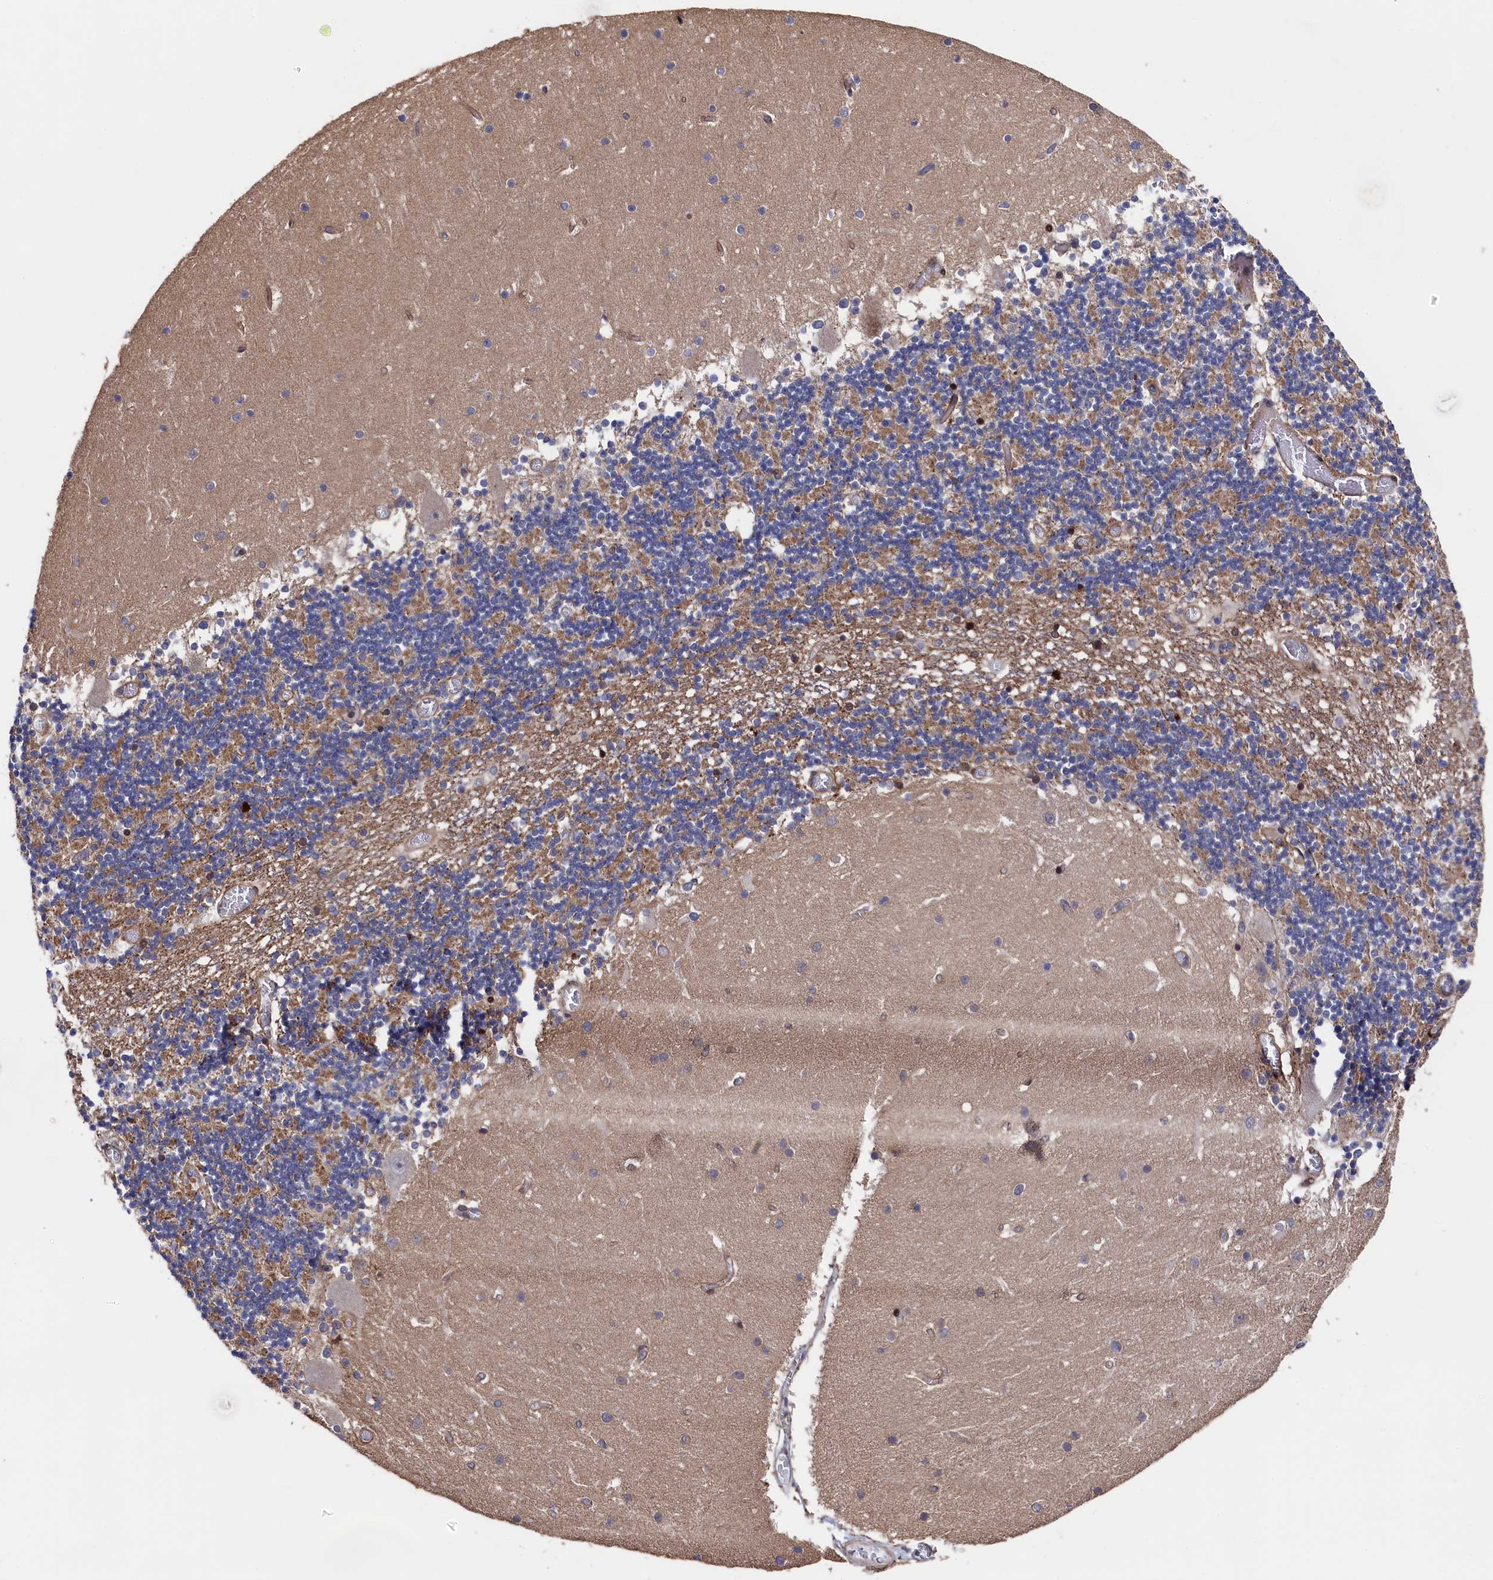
{"staining": {"intensity": "weak", "quantity": "25%-75%", "location": "cytoplasmic/membranous"}, "tissue": "cerebellum", "cell_type": "Cells in granular layer", "image_type": "normal", "snomed": [{"axis": "morphology", "description": "Normal tissue, NOS"}, {"axis": "topography", "description": "Cerebellum"}], "caption": "Immunohistochemistry (IHC) (DAB (3,3'-diaminobenzidine)) staining of normal cerebellum displays weak cytoplasmic/membranous protein positivity in approximately 25%-75% of cells in granular layer.", "gene": "ZNF891", "patient": {"sex": "female", "age": 28}}